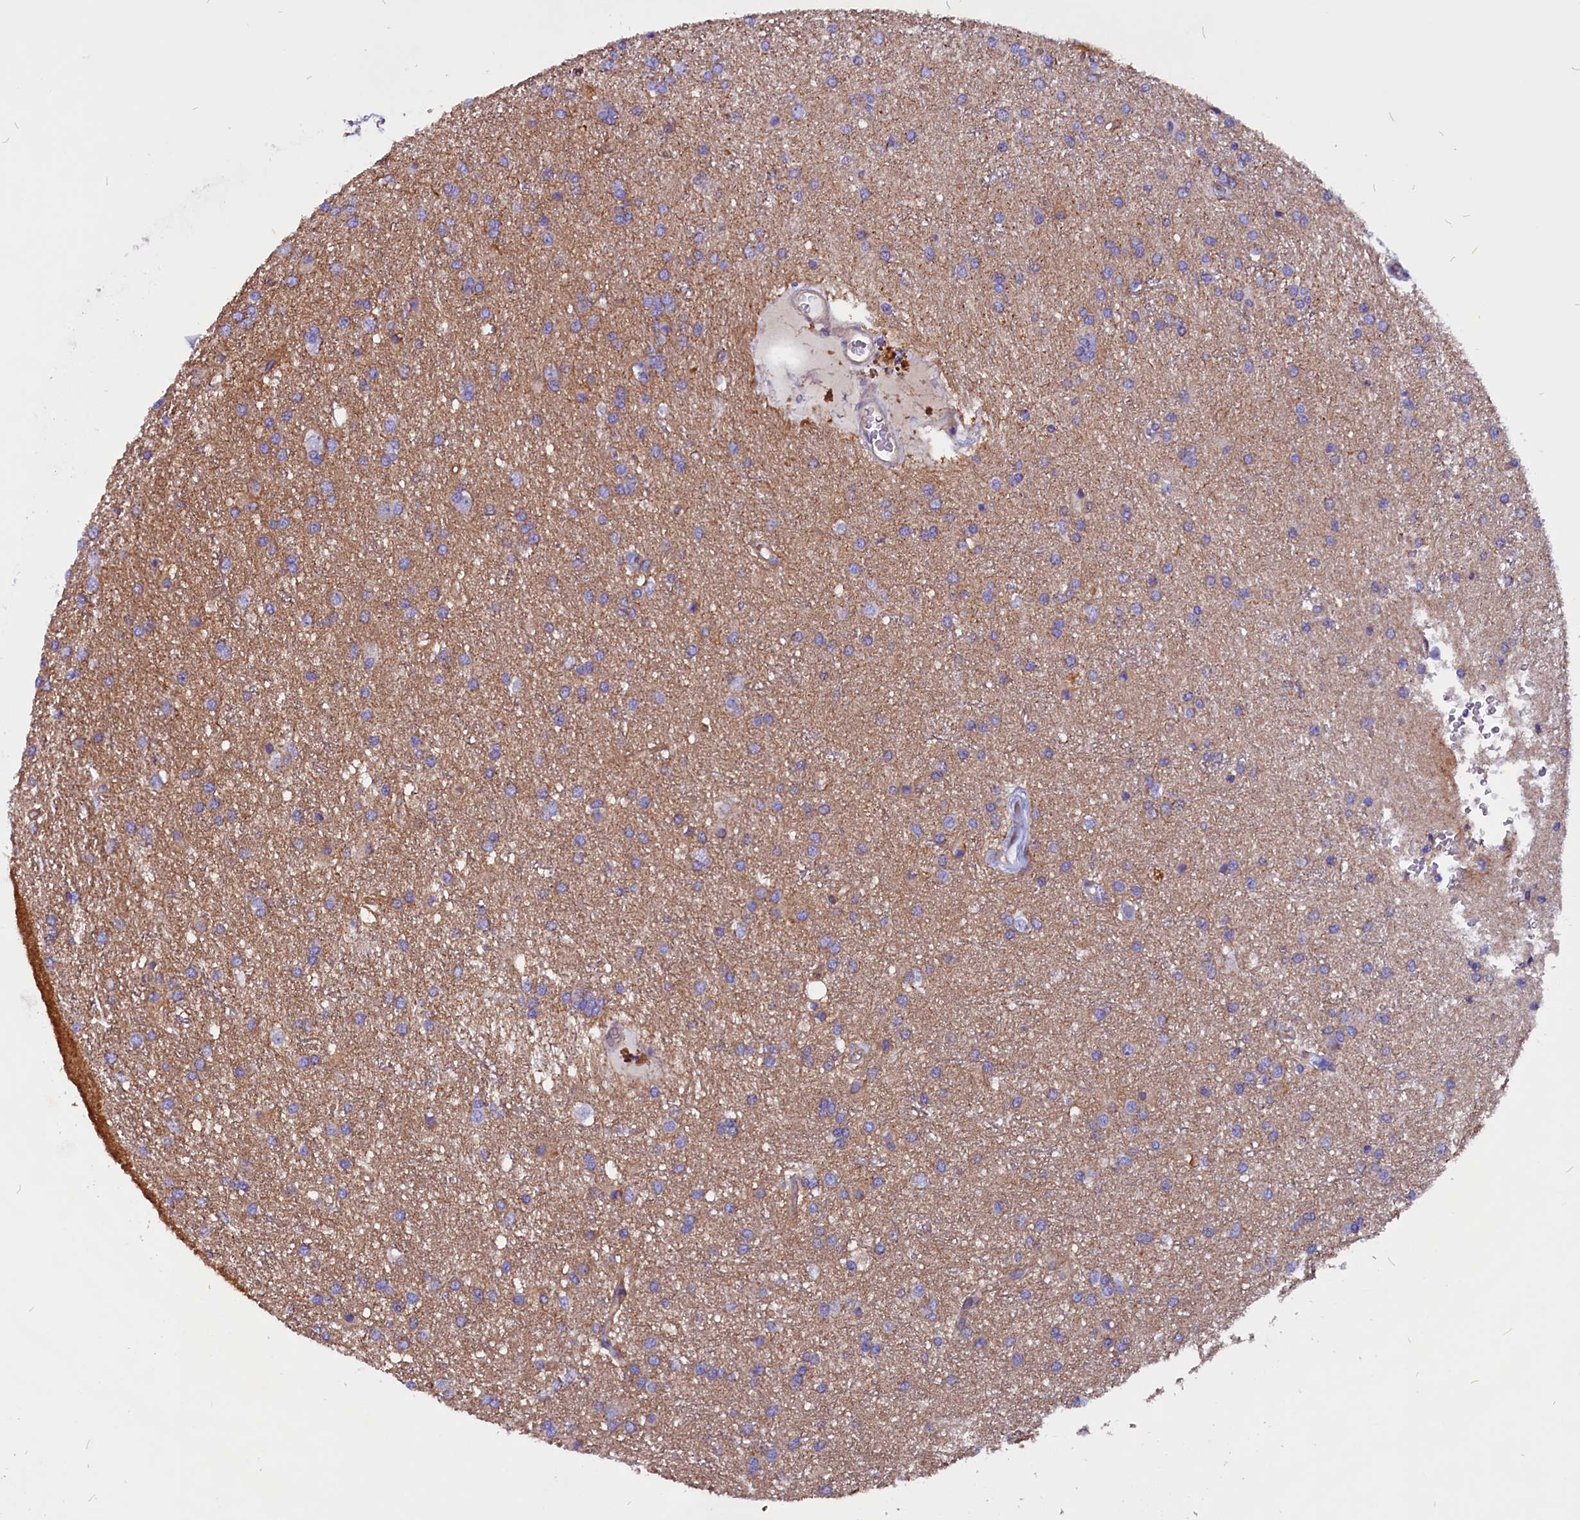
{"staining": {"intensity": "negative", "quantity": "none", "location": "none"}, "tissue": "glioma", "cell_type": "Tumor cells", "image_type": "cancer", "snomed": [{"axis": "morphology", "description": "Glioma, malignant, High grade"}, {"axis": "topography", "description": "Brain"}], "caption": "Immunohistochemistry image of human malignant high-grade glioma stained for a protein (brown), which demonstrates no positivity in tumor cells.", "gene": "ZNF749", "patient": {"sex": "female", "age": 50}}